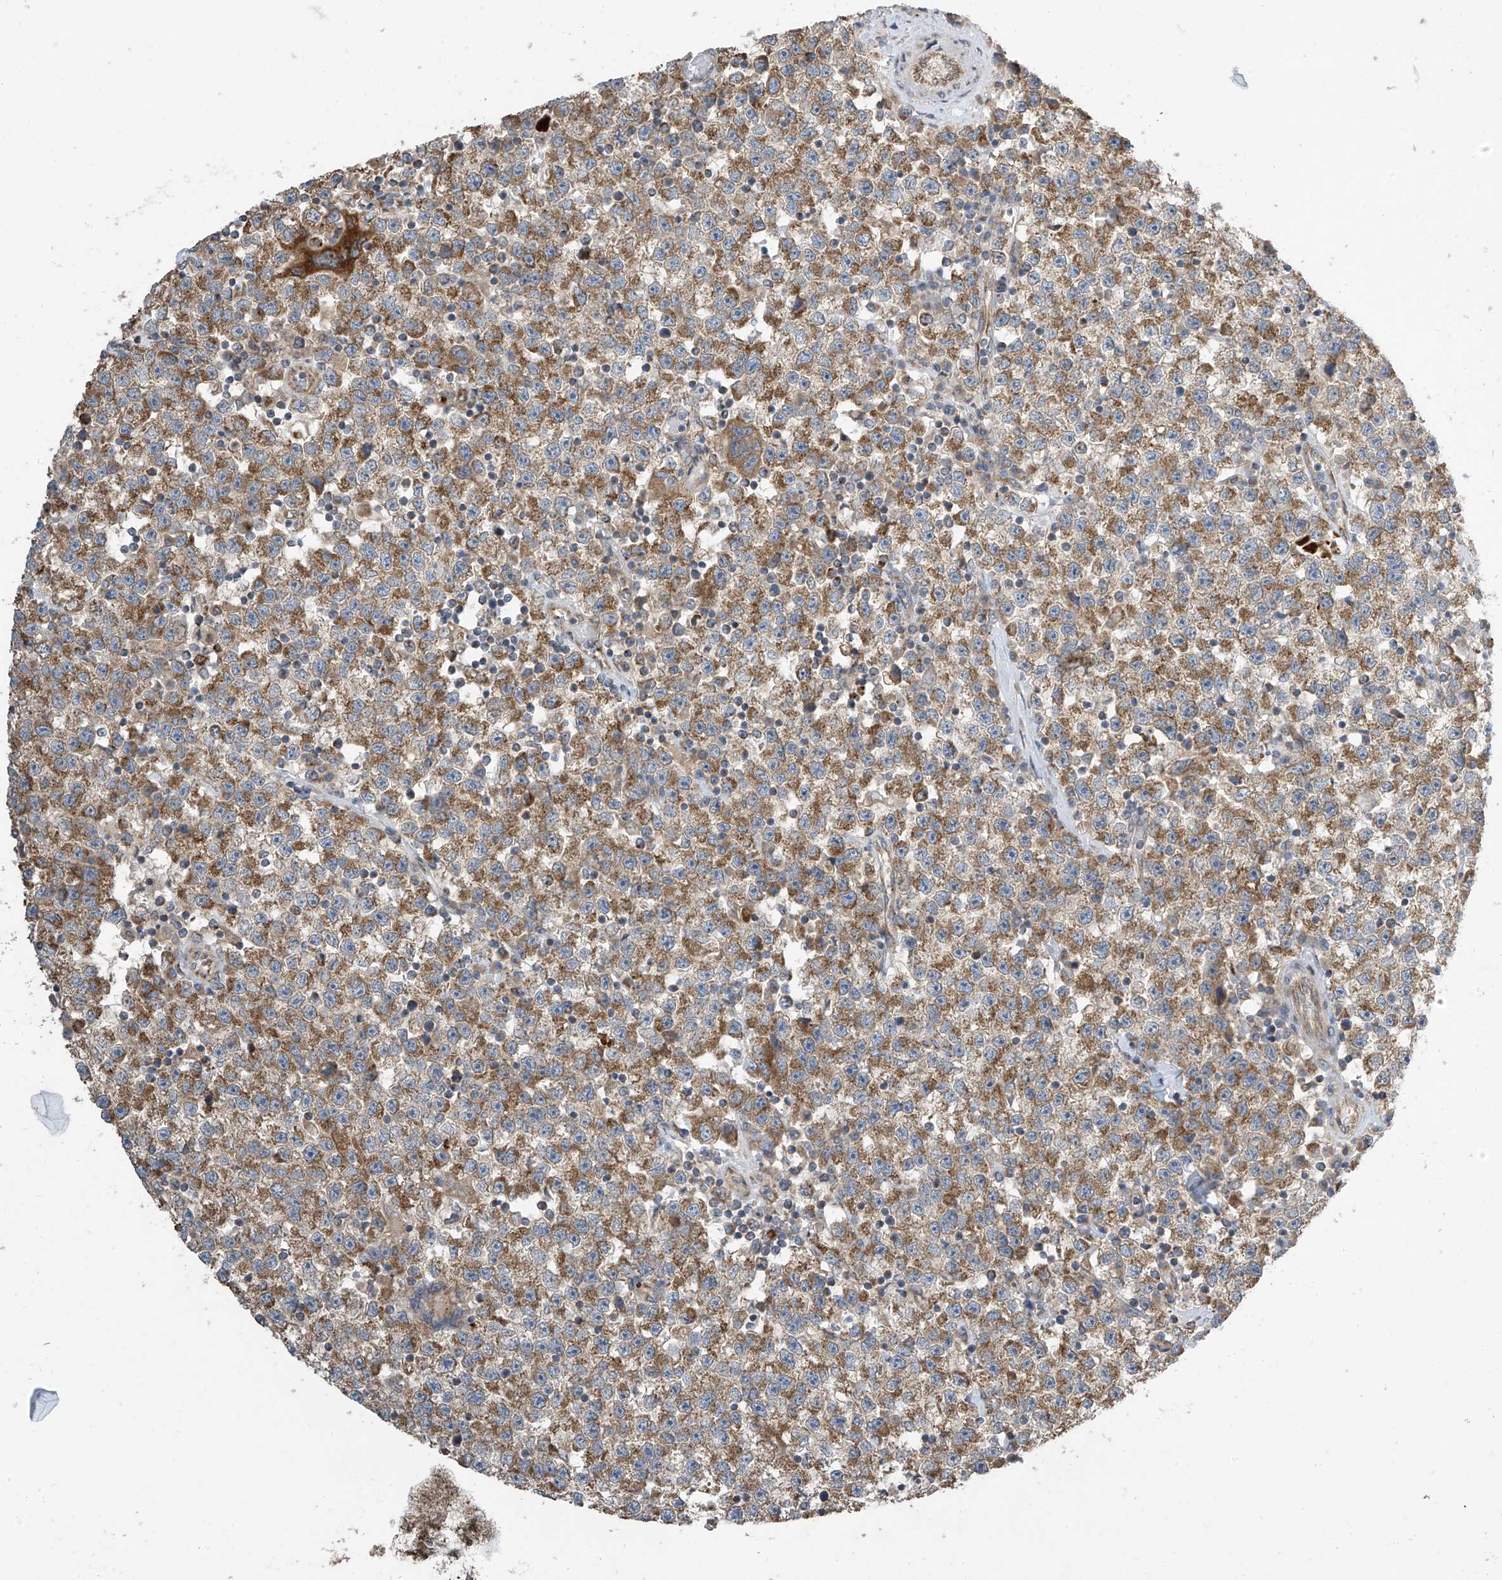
{"staining": {"intensity": "moderate", "quantity": ">75%", "location": "cytoplasmic/membranous"}, "tissue": "testis cancer", "cell_type": "Tumor cells", "image_type": "cancer", "snomed": [{"axis": "morphology", "description": "Seminoma, NOS"}, {"axis": "topography", "description": "Testis"}], "caption": "IHC micrograph of human testis cancer (seminoma) stained for a protein (brown), which shows medium levels of moderate cytoplasmic/membranous positivity in about >75% of tumor cells.", "gene": "PNPT1", "patient": {"sex": "male", "age": 22}}